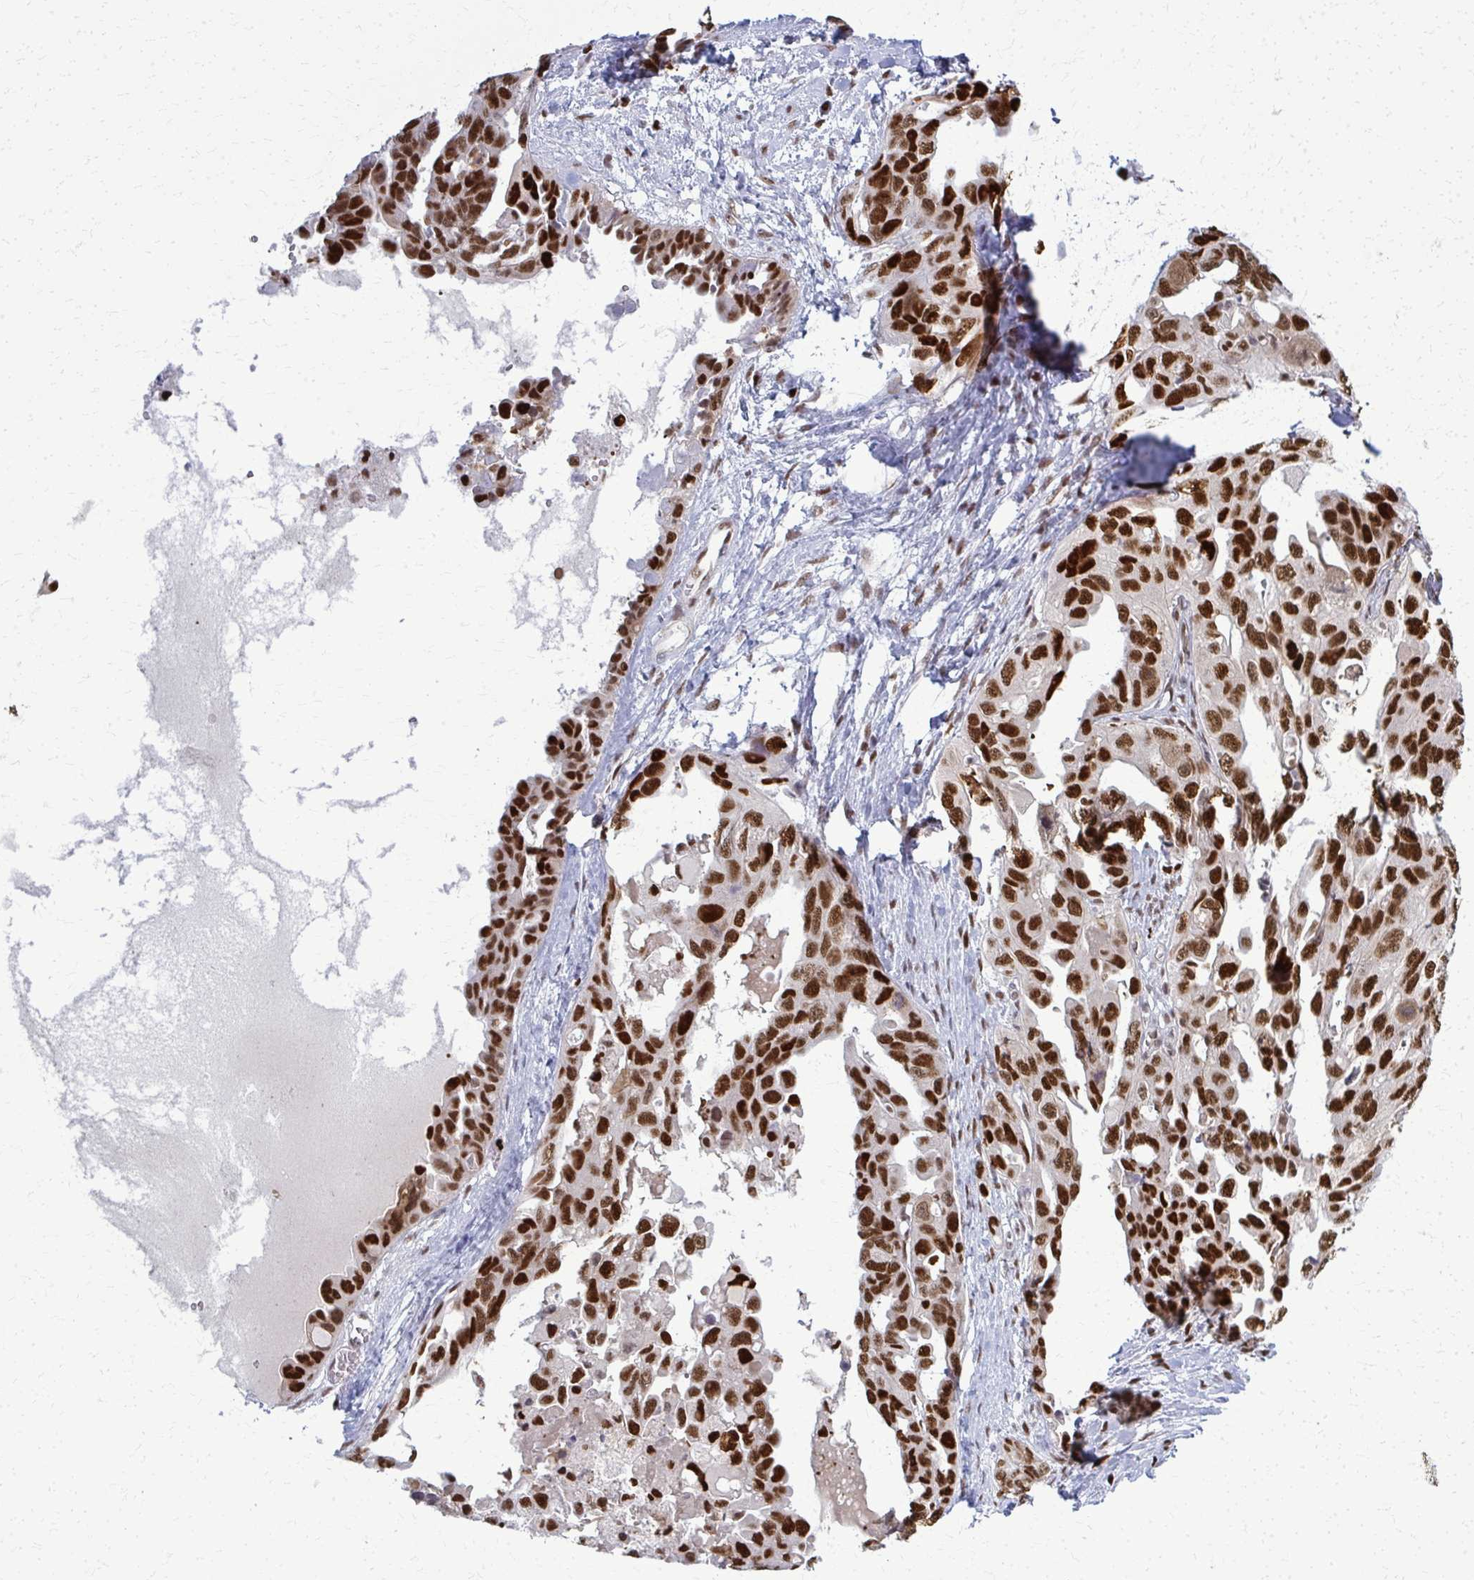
{"staining": {"intensity": "strong", "quantity": ">75%", "location": "nuclear"}, "tissue": "ovarian cancer", "cell_type": "Tumor cells", "image_type": "cancer", "snomed": [{"axis": "morphology", "description": "Carcinoma, endometroid"}, {"axis": "topography", "description": "Ovary"}], "caption": "Immunohistochemical staining of ovarian cancer shows high levels of strong nuclear protein positivity in approximately >75% of tumor cells.", "gene": "ZNF559", "patient": {"sex": "female", "age": 70}}